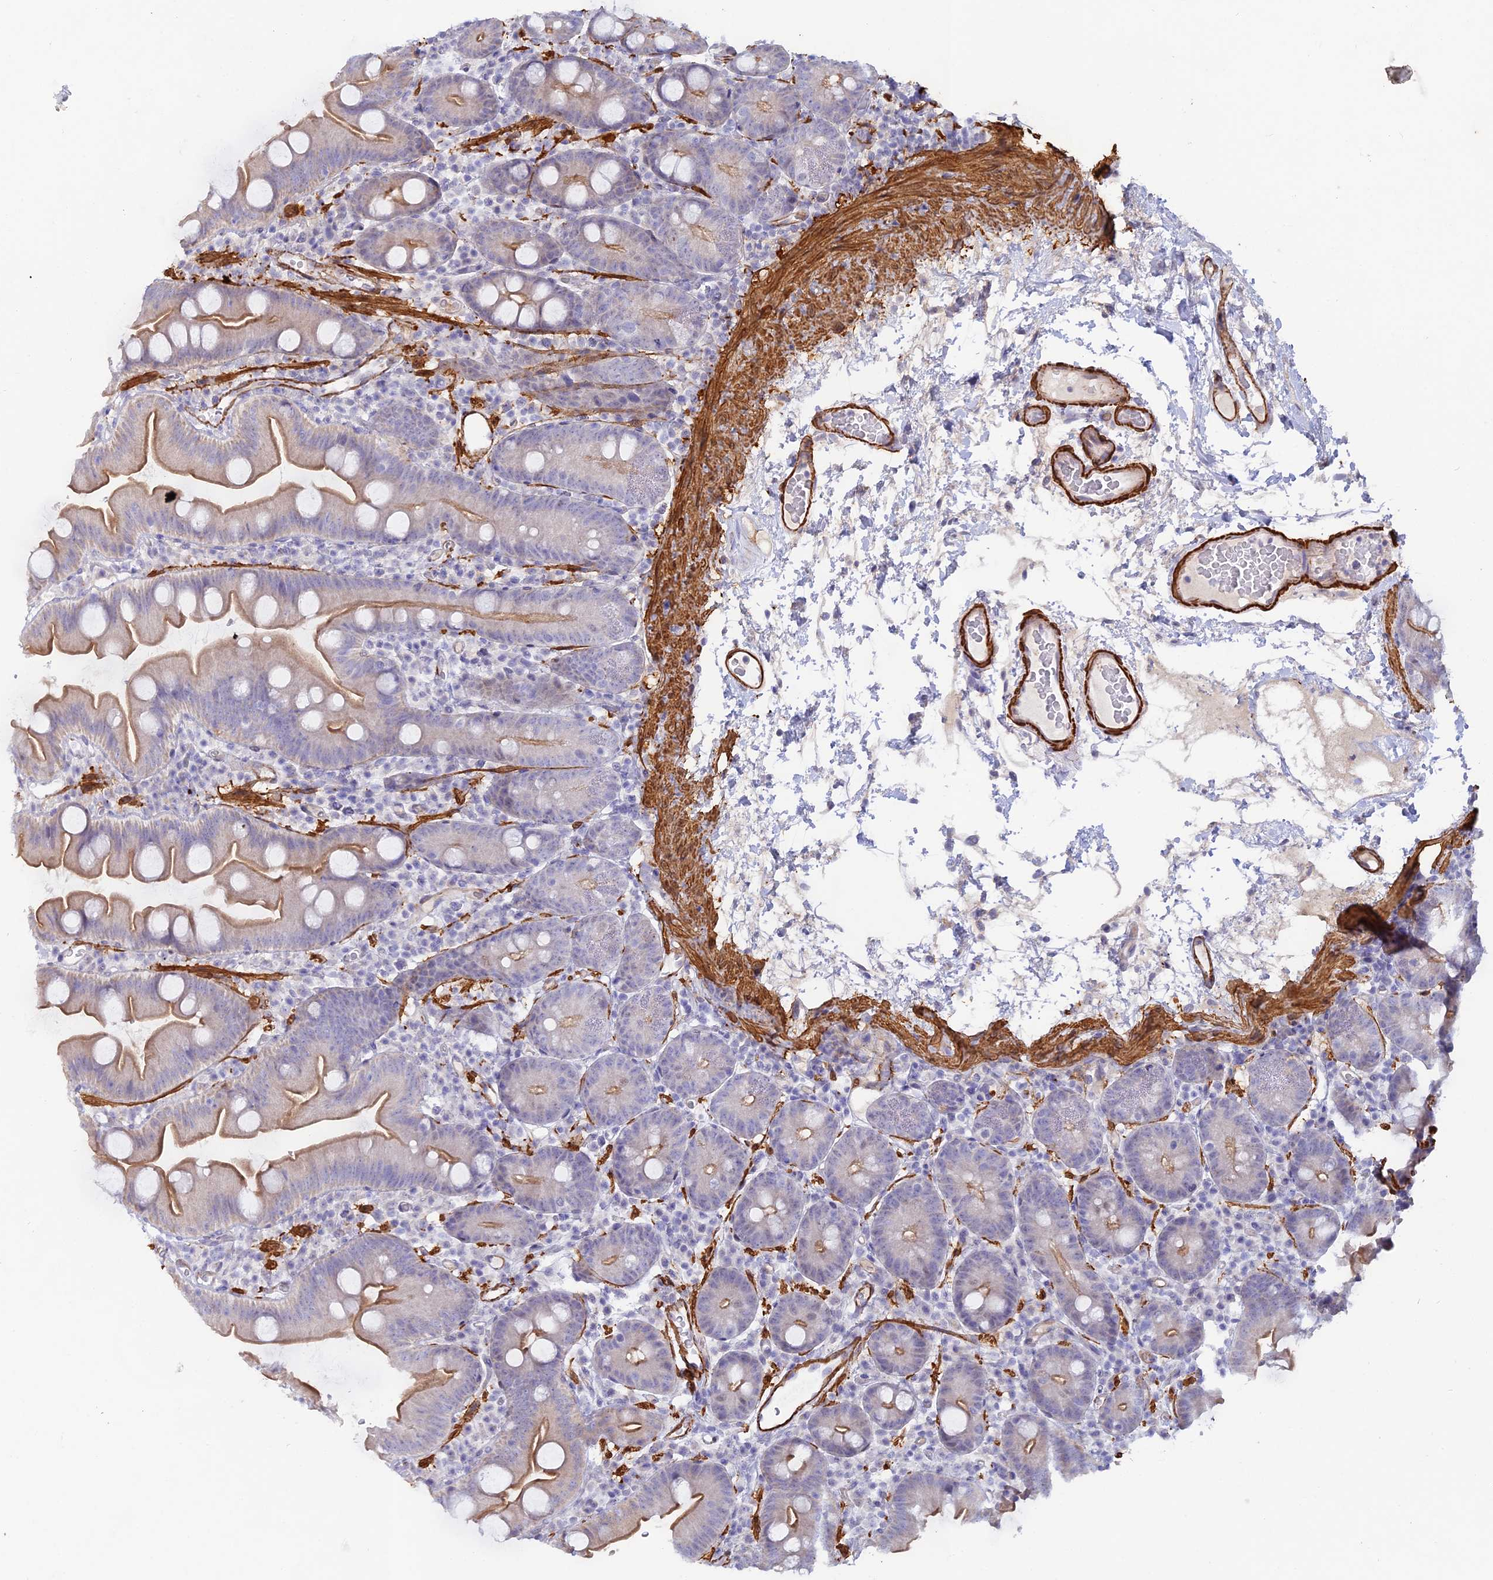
{"staining": {"intensity": "moderate", "quantity": "25%-75%", "location": "cytoplasmic/membranous"}, "tissue": "small intestine", "cell_type": "Glandular cells", "image_type": "normal", "snomed": [{"axis": "morphology", "description": "Normal tissue, NOS"}, {"axis": "topography", "description": "Small intestine"}], "caption": "This histopathology image shows immunohistochemistry (IHC) staining of unremarkable small intestine, with medium moderate cytoplasmic/membranous positivity in about 25%-75% of glandular cells.", "gene": "CCDC154", "patient": {"sex": "female", "age": 68}}